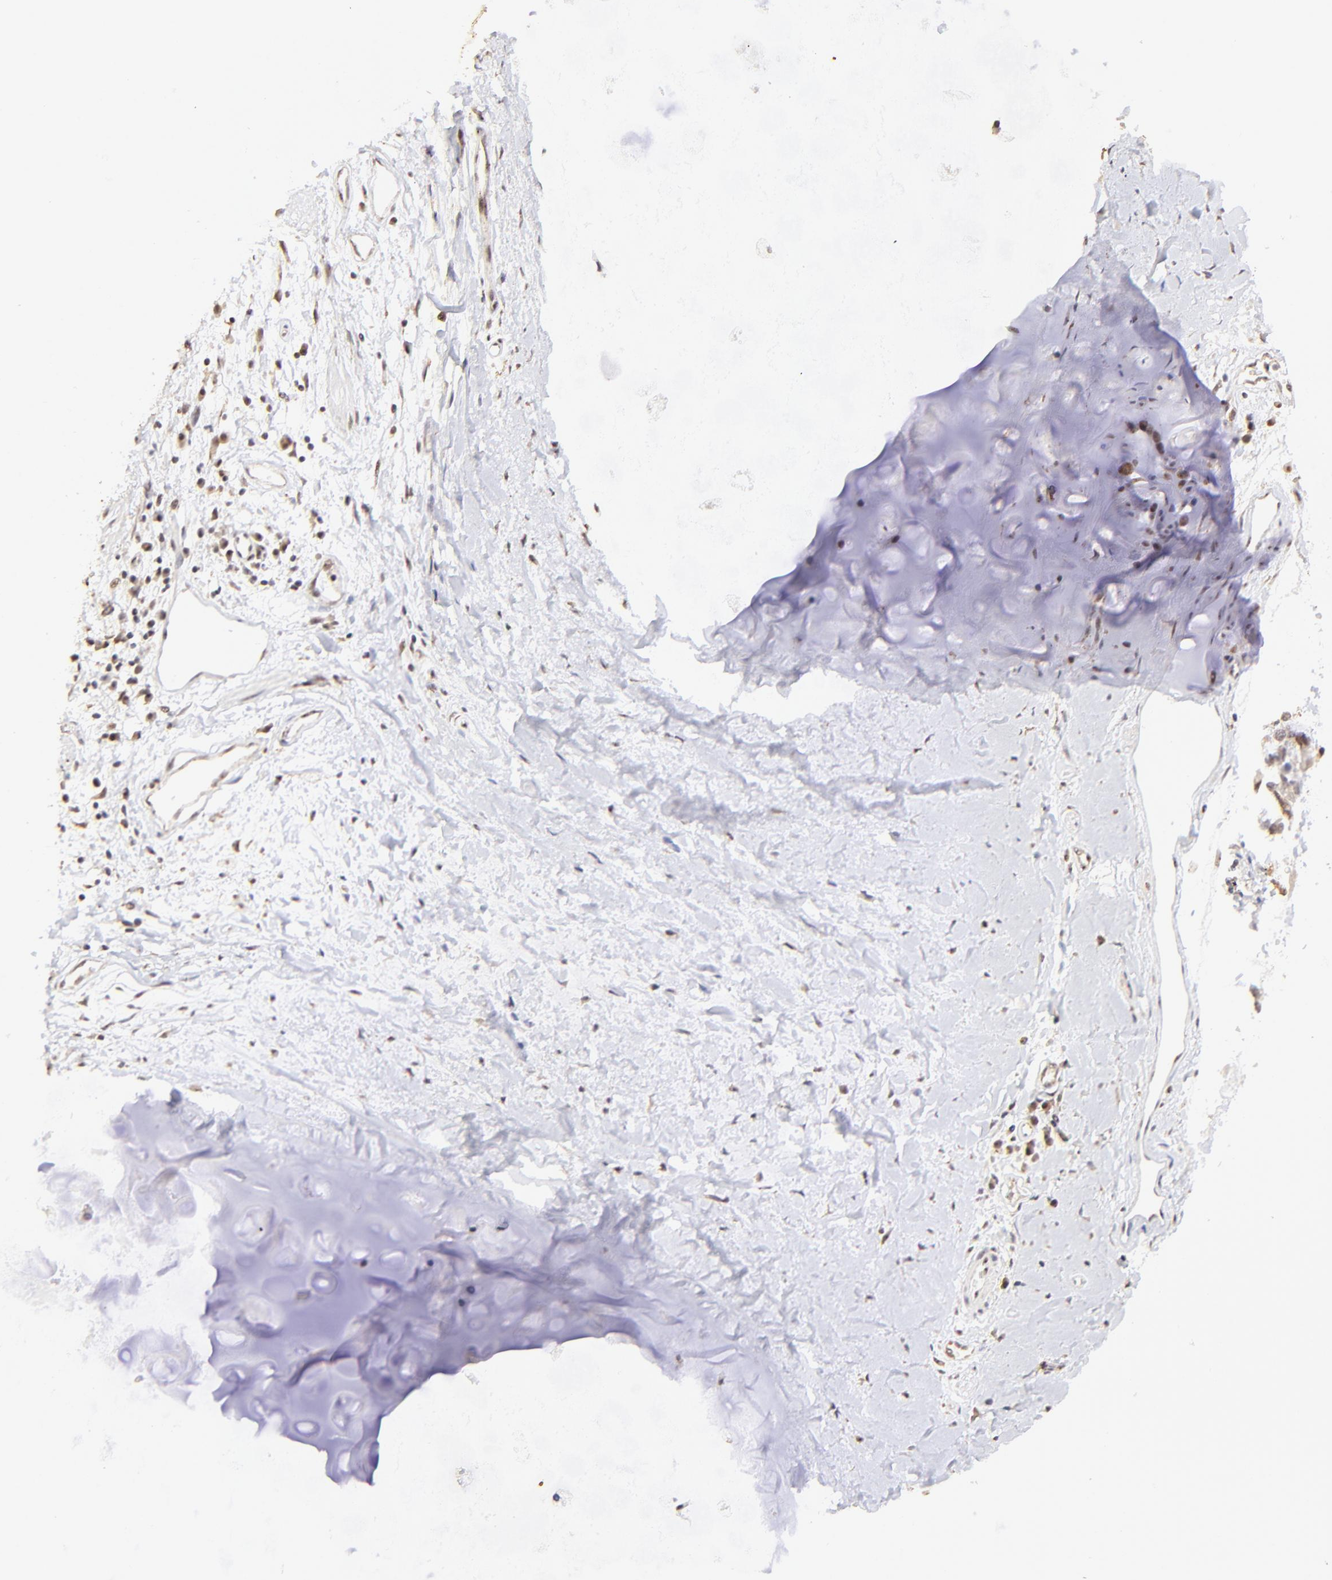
{"staining": {"intensity": "moderate", "quantity": "25%-75%", "location": "nuclear"}, "tissue": "adipose tissue", "cell_type": "Adipocytes", "image_type": "normal", "snomed": [{"axis": "morphology", "description": "Normal tissue, NOS"}, {"axis": "morphology", "description": "Adenocarcinoma, NOS"}, {"axis": "topography", "description": "Cartilage tissue"}, {"axis": "topography", "description": "Bronchus"}, {"axis": "topography", "description": "Lung"}], "caption": "Human adipose tissue stained with a brown dye demonstrates moderate nuclear positive positivity in approximately 25%-75% of adipocytes.", "gene": "ZNF670", "patient": {"sex": "female", "age": 67}}